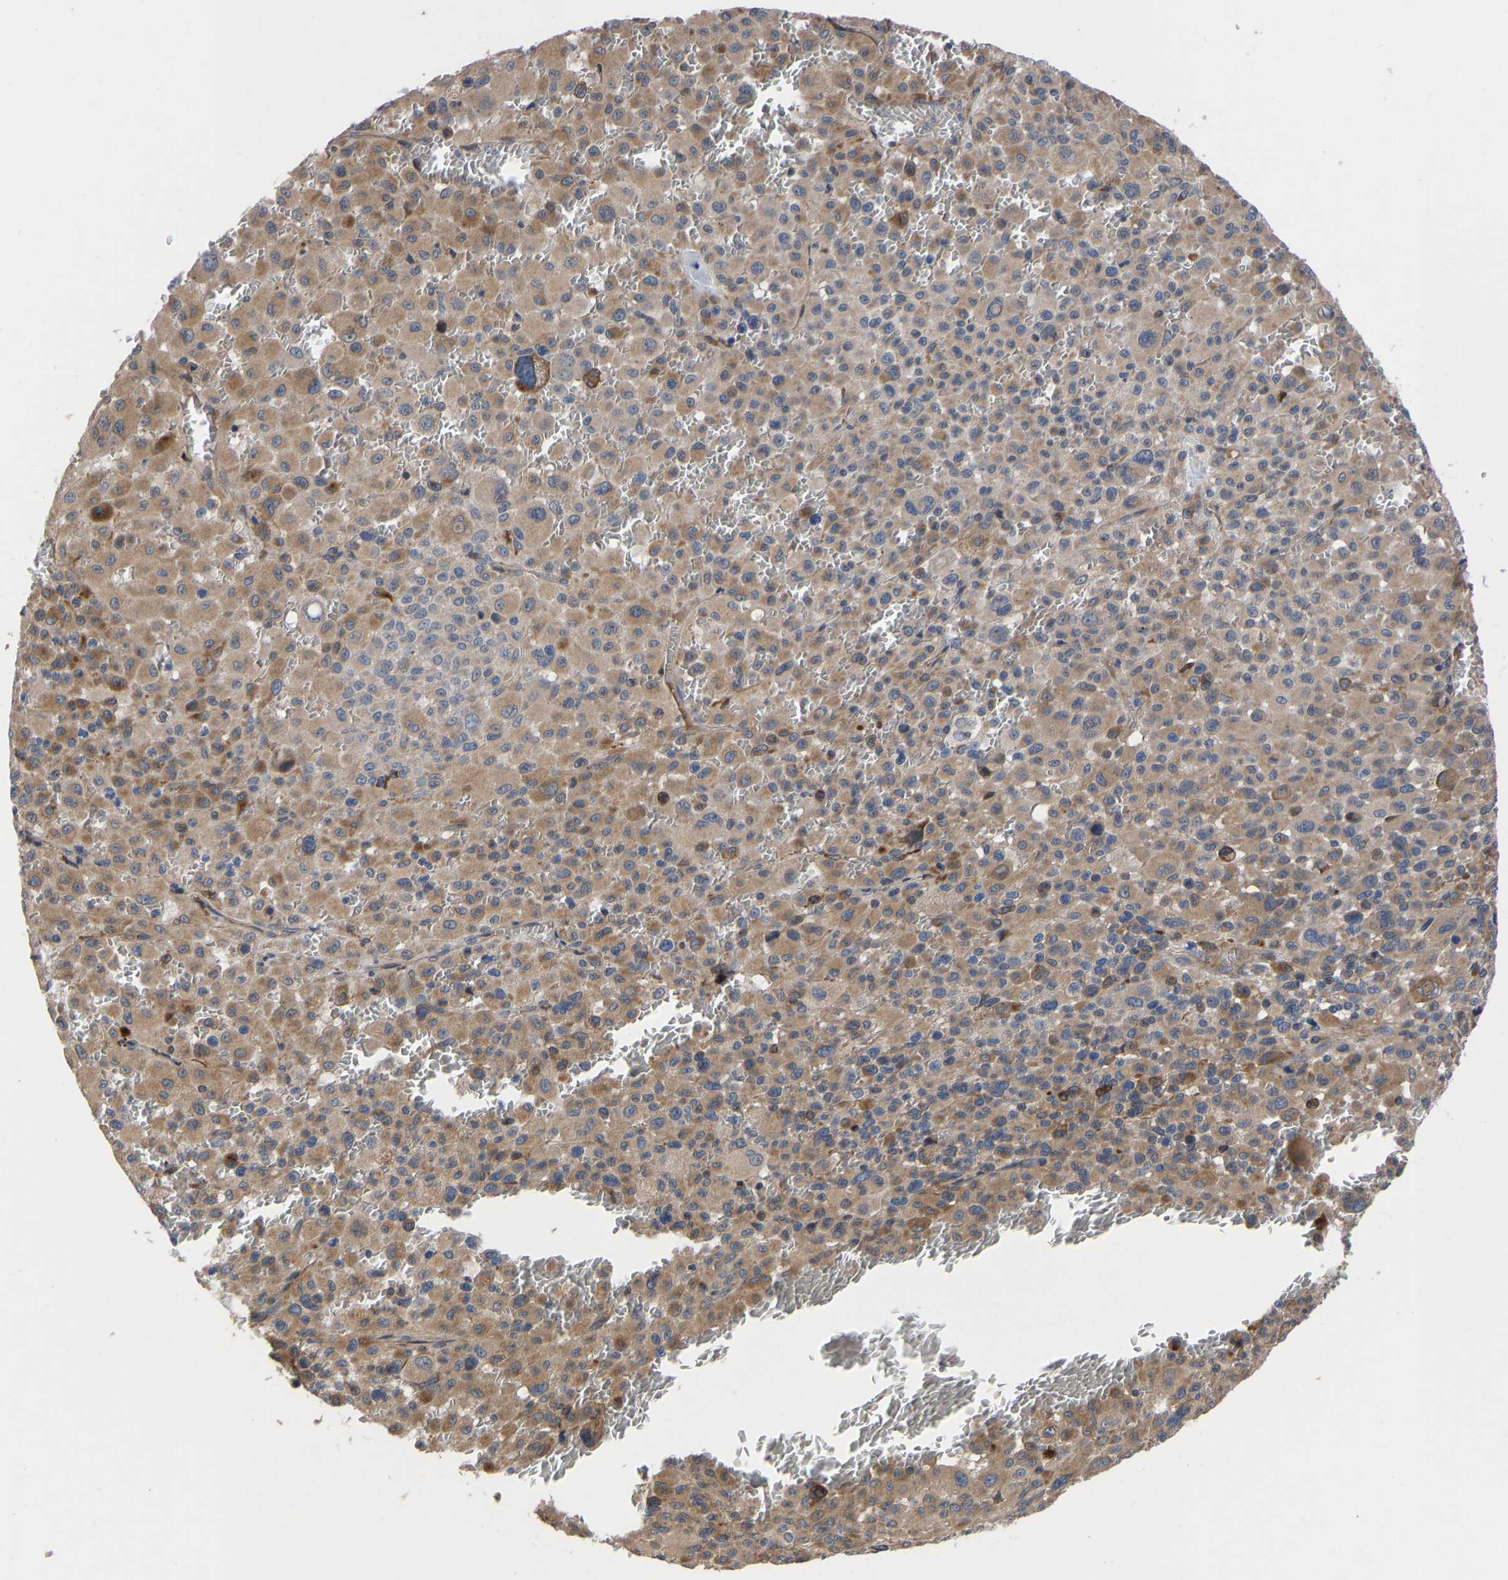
{"staining": {"intensity": "moderate", "quantity": ">75%", "location": "cytoplasmic/membranous"}, "tissue": "melanoma", "cell_type": "Tumor cells", "image_type": "cancer", "snomed": [{"axis": "morphology", "description": "Malignant melanoma, Metastatic site"}, {"axis": "topography", "description": "Skin"}], "caption": "A medium amount of moderate cytoplasmic/membranous positivity is identified in approximately >75% of tumor cells in melanoma tissue.", "gene": "FRRS1", "patient": {"sex": "female", "age": 74}}